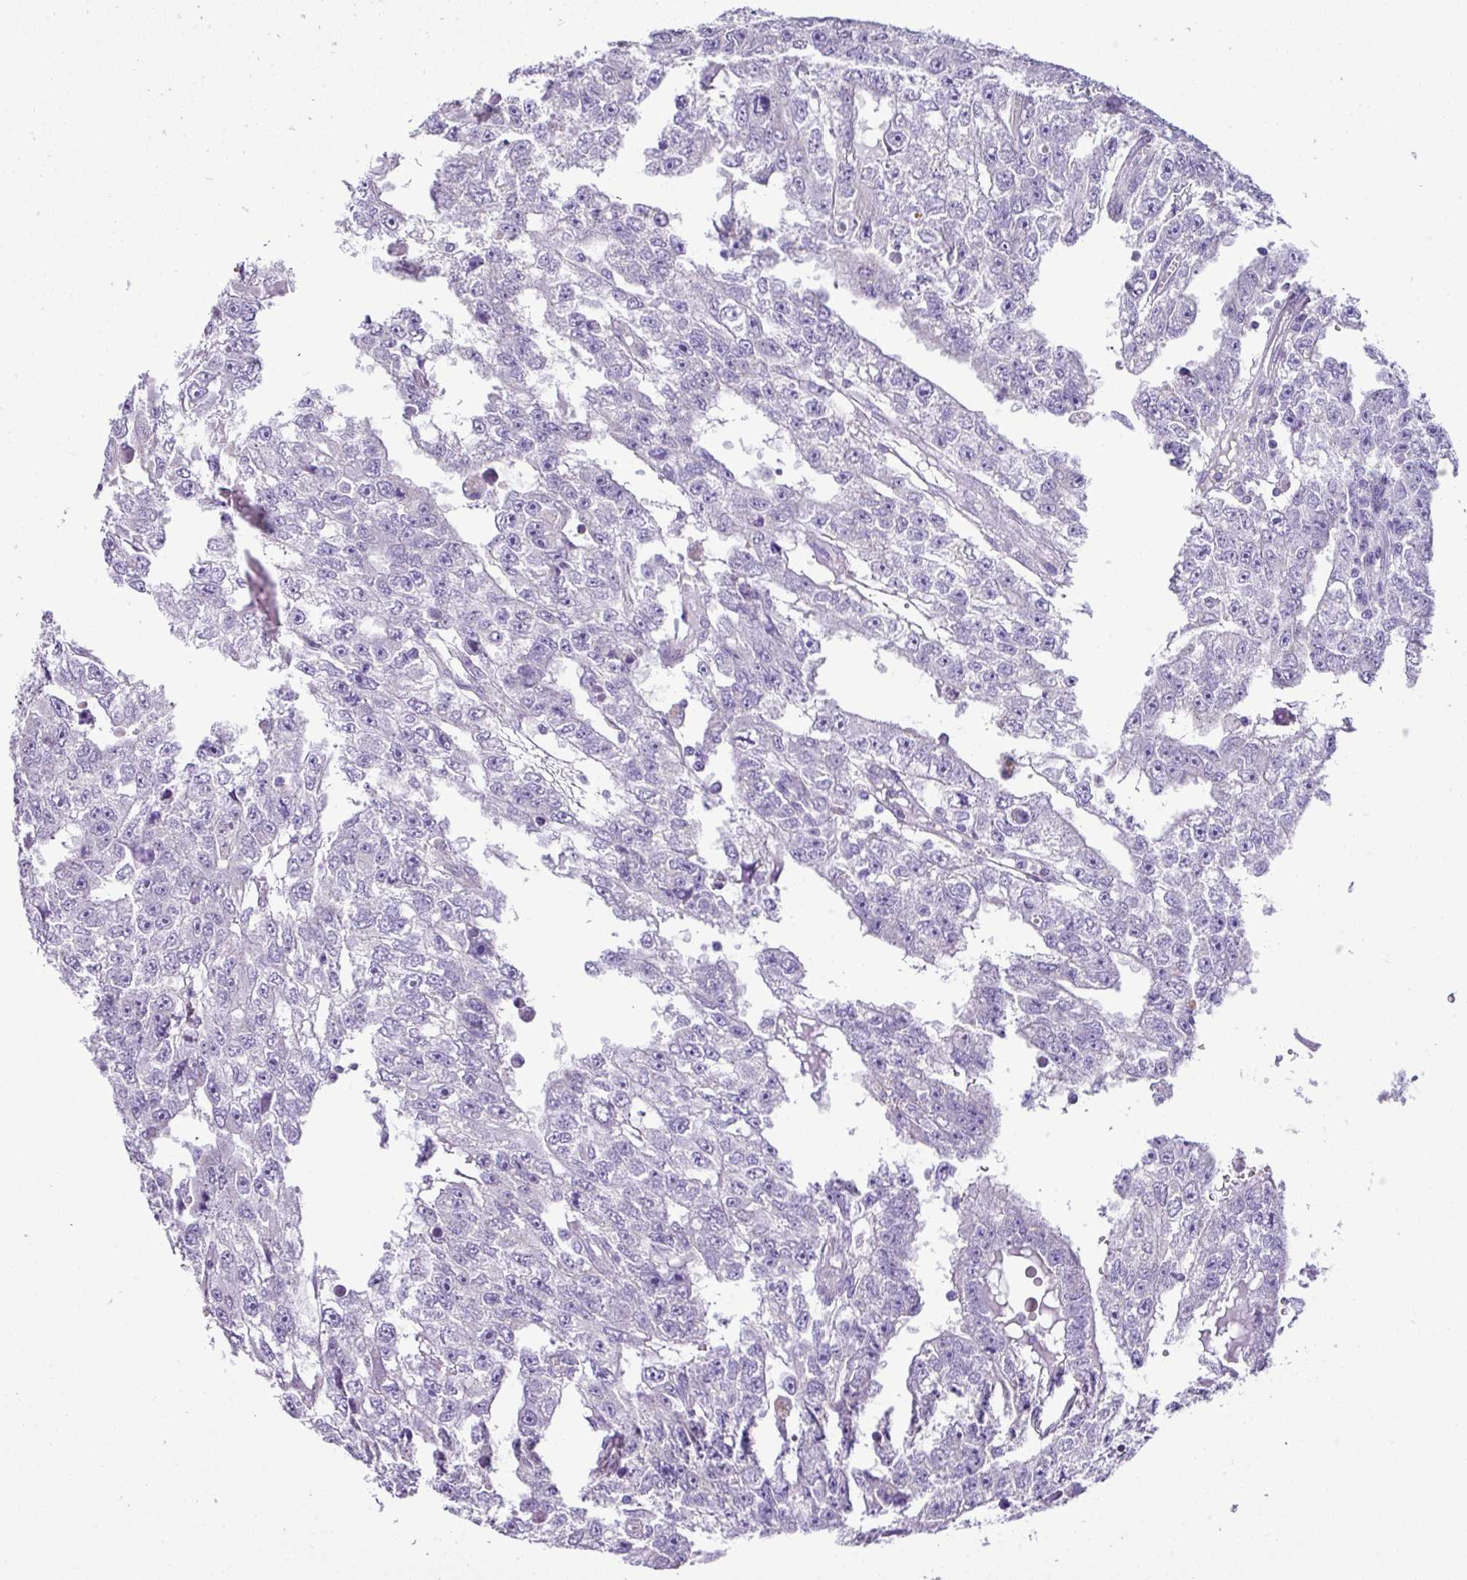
{"staining": {"intensity": "negative", "quantity": "none", "location": "none"}, "tissue": "testis cancer", "cell_type": "Tumor cells", "image_type": "cancer", "snomed": [{"axis": "morphology", "description": "Carcinoma, Embryonal, NOS"}, {"axis": "topography", "description": "Testis"}], "caption": "Protein analysis of embryonal carcinoma (testis) shows no significant expression in tumor cells.", "gene": "PGAP4", "patient": {"sex": "male", "age": 20}}